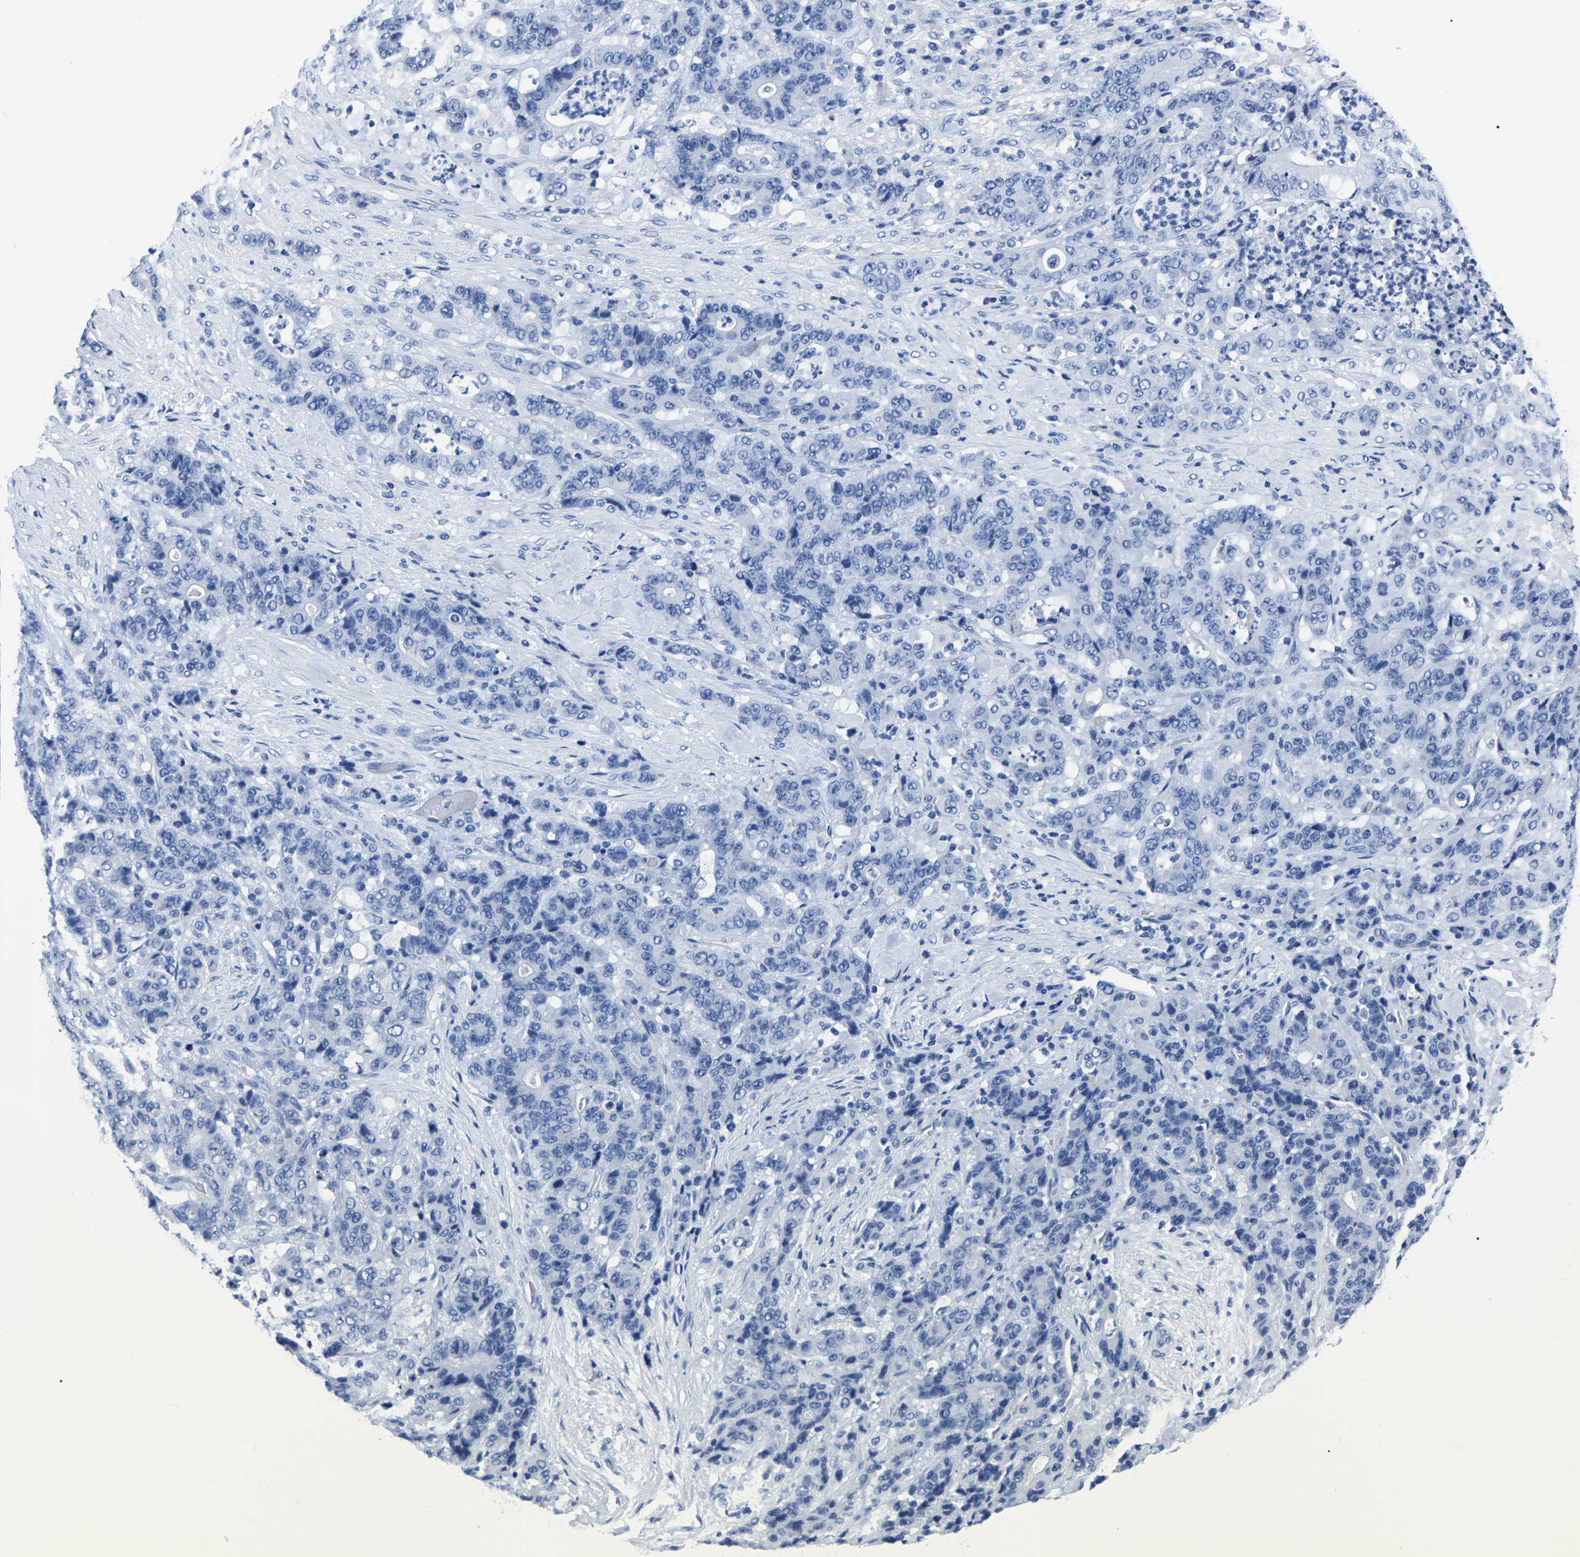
{"staining": {"intensity": "negative", "quantity": "none", "location": "none"}, "tissue": "stomach cancer", "cell_type": "Tumor cells", "image_type": "cancer", "snomed": [{"axis": "morphology", "description": "Adenocarcinoma, NOS"}, {"axis": "topography", "description": "Stomach"}], "caption": "Histopathology image shows no protein expression in tumor cells of stomach cancer tissue.", "gene": "IMPG2", "patient": {"sex": "female", "age": 73}}